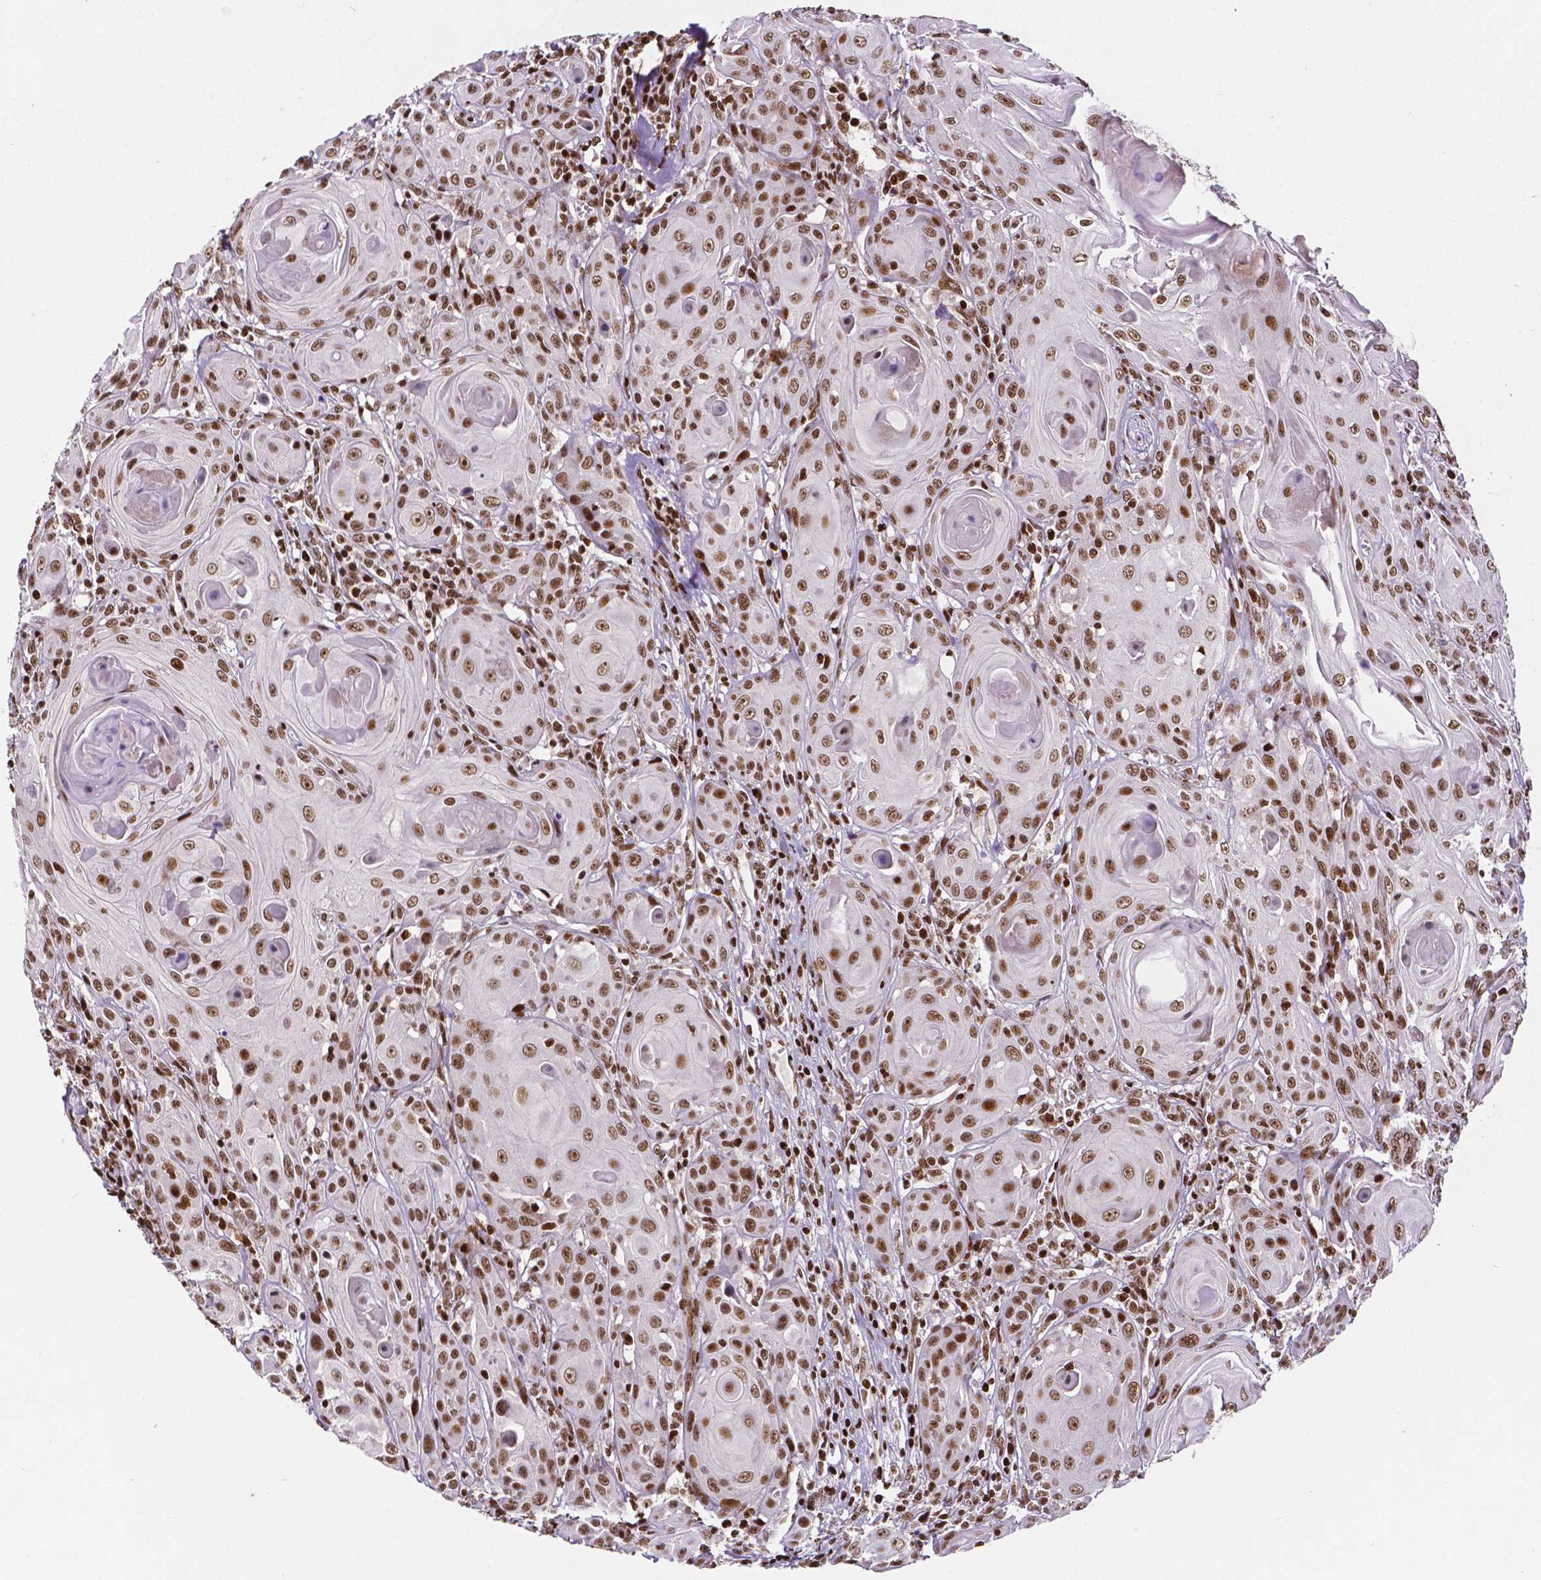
{"staining": {"intensity": "moderate", "quantity": ">75%", "location": "nuclear"}, "tissue": "head and neck cancer", "cell_type": "Tumor cells", "image_type": "cancer", "snomed": [{"axis": "morphology", "description": "Squamous cell carcinoma, NOS"}, {"axis": "topography", "description": "Head-Neck"}], "caption": "Squamous cell carcinoma (head and neck) stained for a protein (brown) shows moderate nuclear positive staining in approximately >75% of tumor cells.", "gene": "CTCF", "patient": {"sex": "female", "age": 80}}